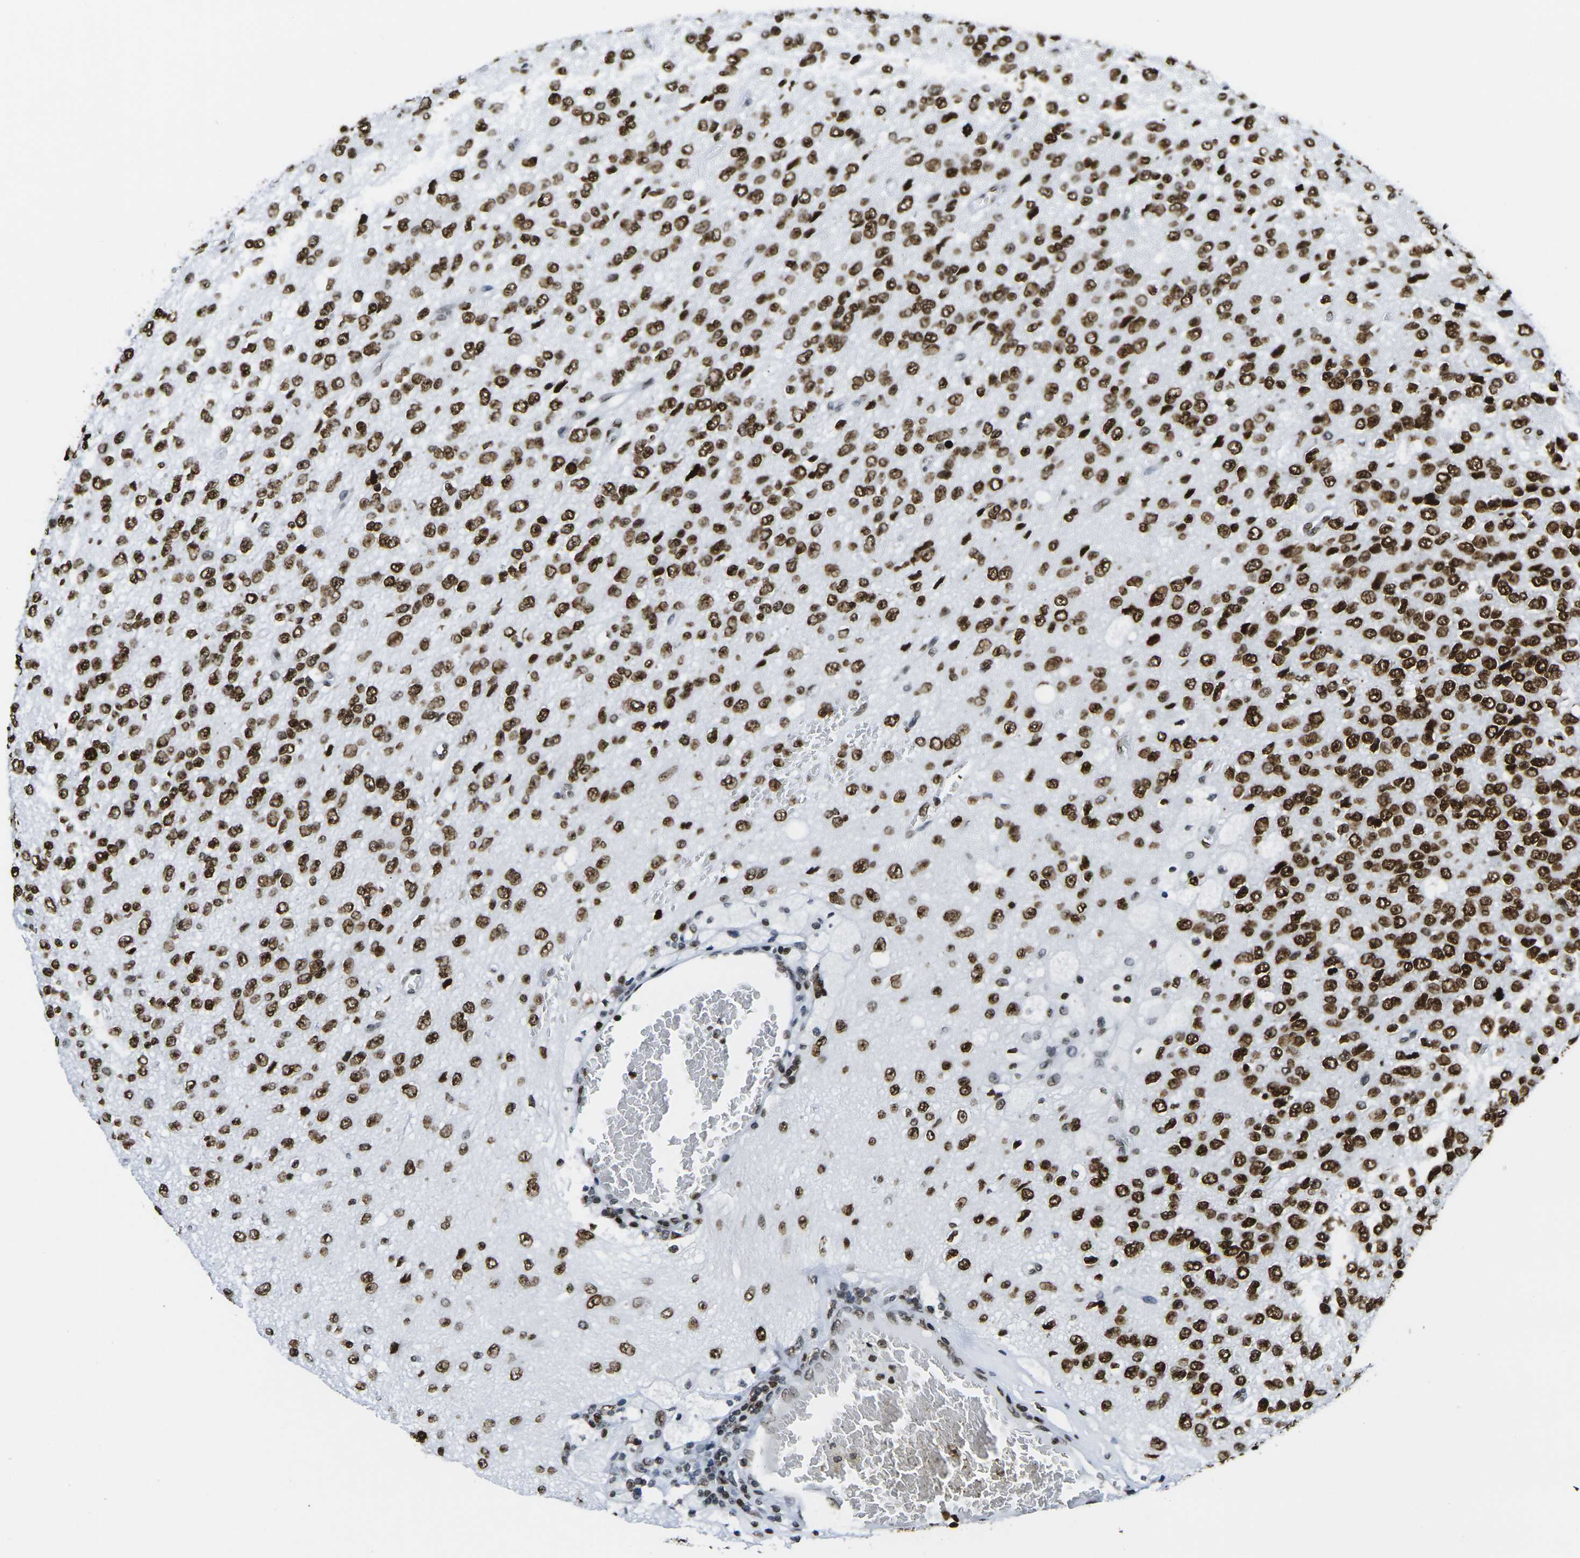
{"staining": {"intensity": "strong", "quantity": ">75%", "location": "nuclear"}, "tissue": "glioma", "cell_type": "Tumor cells", "image_type": "cancer", "snomed": [{"axis": "morphology", "description": "Glioma, malignant, High grade"}, {"axis": "topography", "description": "pancreas cauda"}], "caption": "Malignant glioma (high-grade) stained for a protein shows strong nuclear positivity in tumor cells. (Brightfield microscopy of DAB IHC at high magnification).", "gene": "H2AX", "patient": {"sex": "male", "age": 60}}